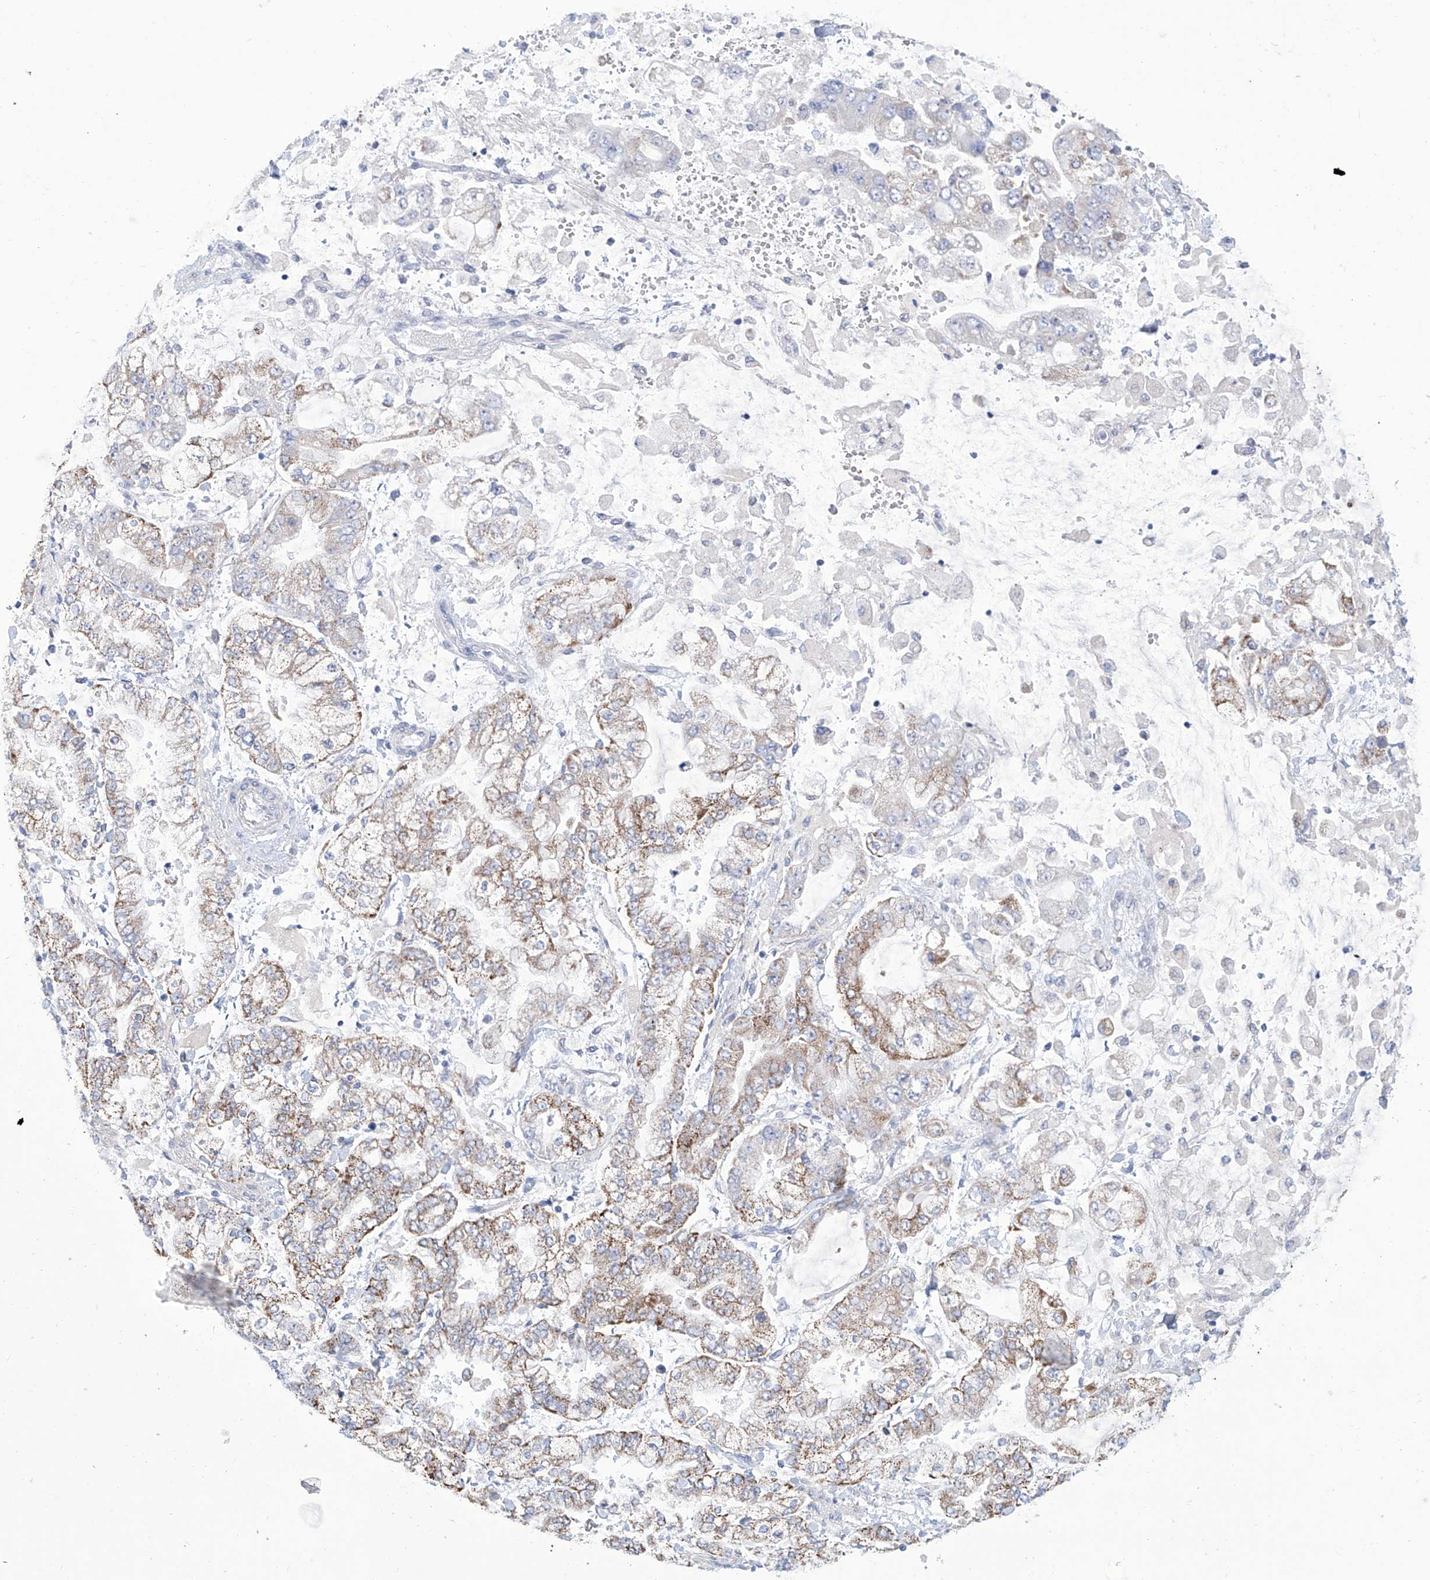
{"staining": {"intensity": "moderate", "quantity": "25%-75%", "location": "cytoplasmic/membranous"}, "tissue": "stomach cancer", "cell_type": "Tumor cells", "image_type": "cancer", "snomed": [{"axis": "morphology", "description": "Normal tissue, NOS"}, {"axis": "morphology", "description": "Adenocarcinoma, NOS"}, {"axis": "topography", "description": "Stomach, upper"}, {"axis": "topography", "description": "Stomach"}], "caption": "This photomicrograph reveals IHC staining of human stomach cancer (adenocarcinoma), with medium moderate cytoplasmic/membranous expression in about 25%-75% of tumor cells.", "gene": "ALDH6A1", "patient": {"sex": "male", "age": 76}}